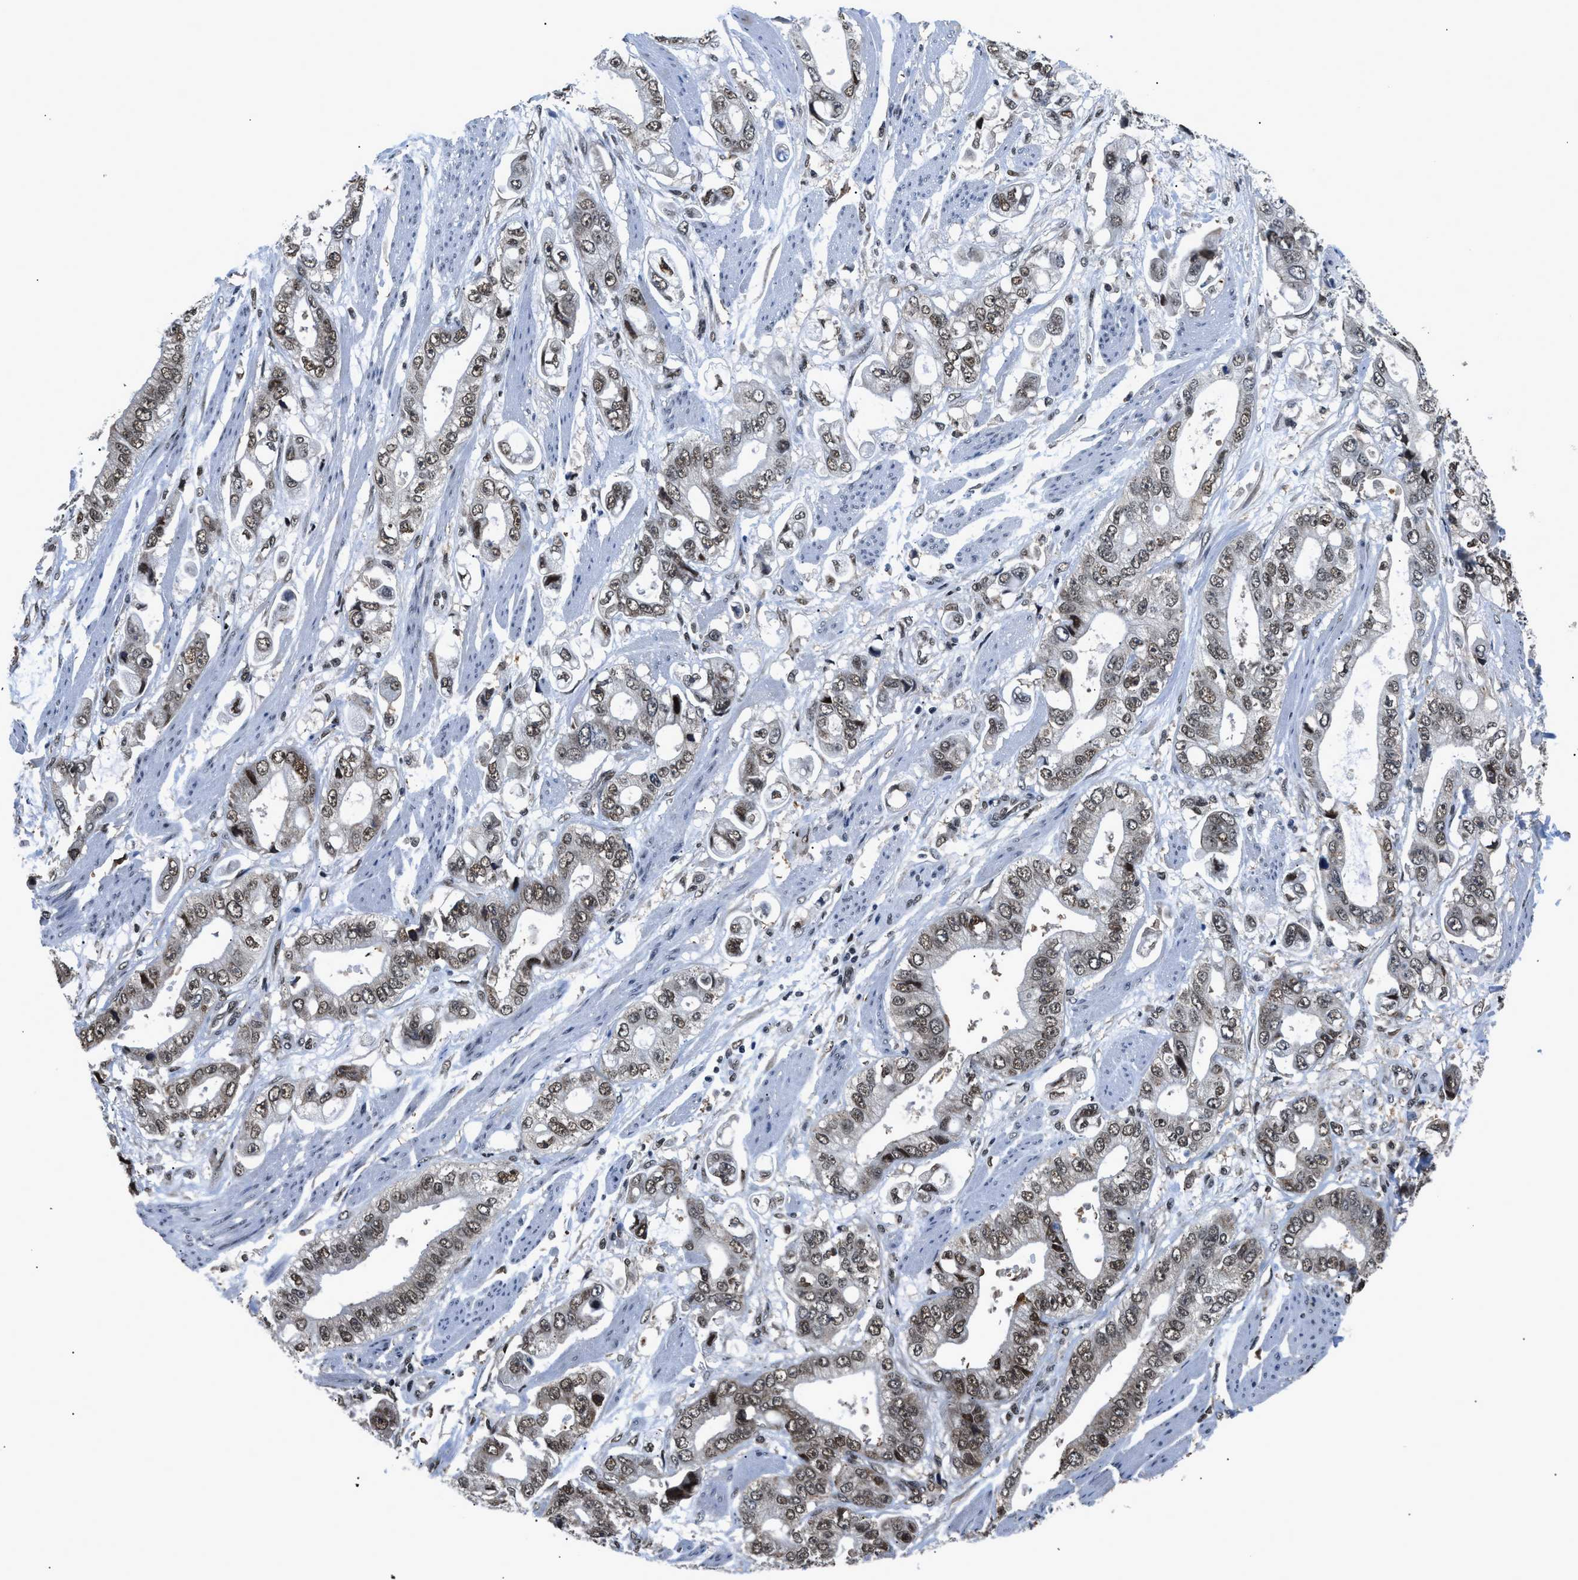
{"staining": {"intensity": "strong", "quantity": ">75%", "location": "nuclear"}, "tissue": "stomach cancer", "cell_type": "Tumor cells", "image_type": "cancer", "snomed": [{"axis": "morphology", "description": "Normal tissue, NOS"}, {"axis": "morphology", "description": "Adenocarcinoma, NOS"}, {"axis": "topography", "description": "Stomach"}], "caption": "Immunohistochemistry (DAB) staining of stomach adenocarcinoma exhibits strong nuclear protein positivity in approximately >75% of tumor cells.", "gene": "HNRNPH2", "patient": {"sex": "male", "age": 62}}